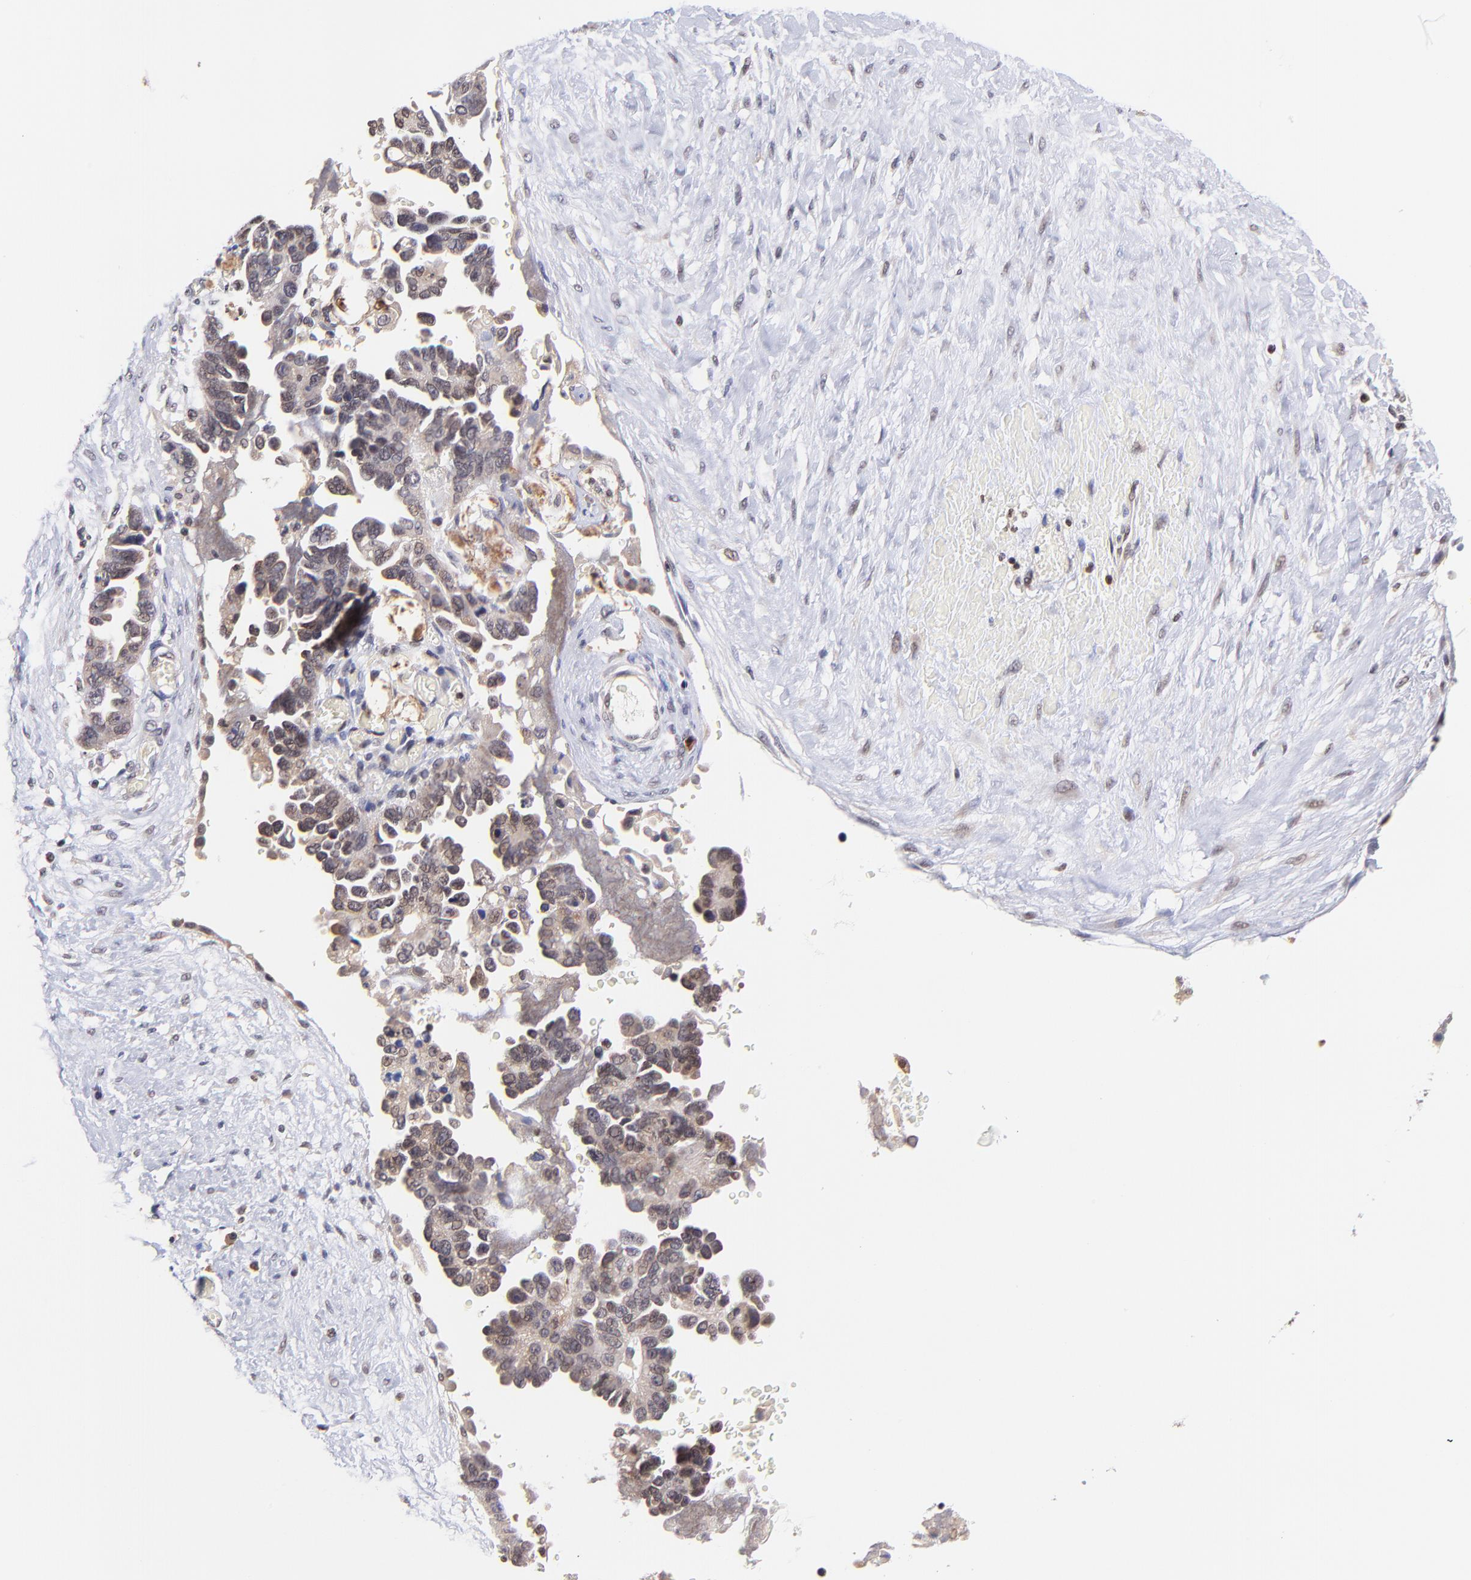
{"staining": {"intensity": "moderate", "quantity": "25%-75%", "location": "cytoplasmic/membranous,nuclear"}, "tissue": "ovarian cancer", "cell_type": "Tumor cells", "image_type": "cancer", "snomed": [{"axis": "morphology", "description": "Cystadenocarcinoma, serous, NOS"}, {"axis": "topography", "description": "Ovary"}], "caption": "Immunohistochemistry (IHC) (DAB) staining of human ovarian cancer (serous cystadenocarcinoma) exhibits moderate cytoplasmic/membranous and nuclear protein staining in approximately 25%-75% of tumor cells.", "gene": "WDR25", "patient": {"sex": "female", "age": 63}}